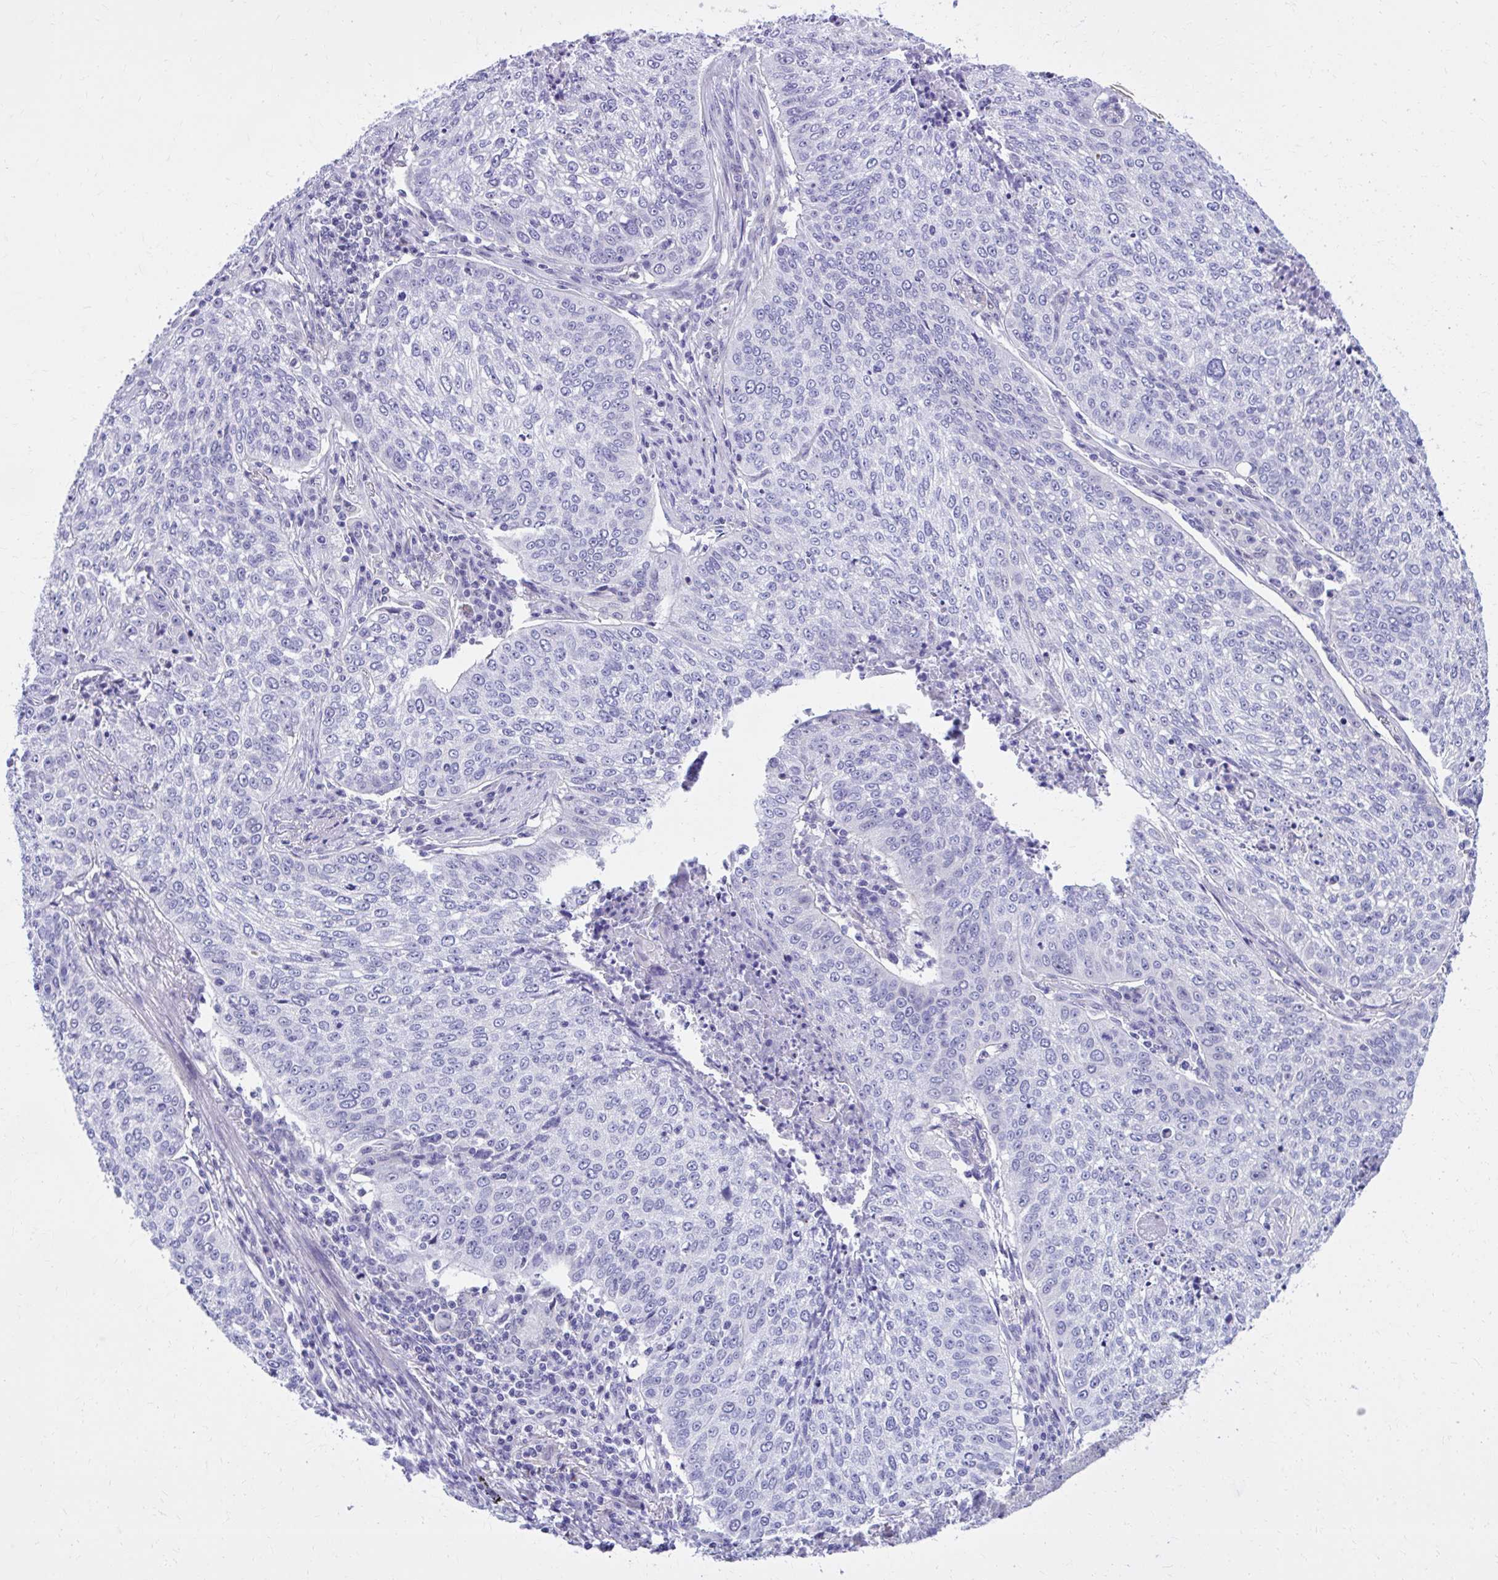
{"staining": {"intensity": "negative", "quantity": "none", "location": "none"}, "tissue": "lung cancer", "cell_type": "Tumor cells", "image_type": "cancer", "snomed": [{"axis": "morphology", "description": "Squamous cell carcinoma, NOS"}, {"axis": "topography", "description": "Lung"}], "caption": "Immunohistochemical staining of human lung cancer (squamous cell carcinoma) displays no significant positivity in tumor cells.", "gene": "RASL11B", "patient": {"sex": "male", "age": 63}}